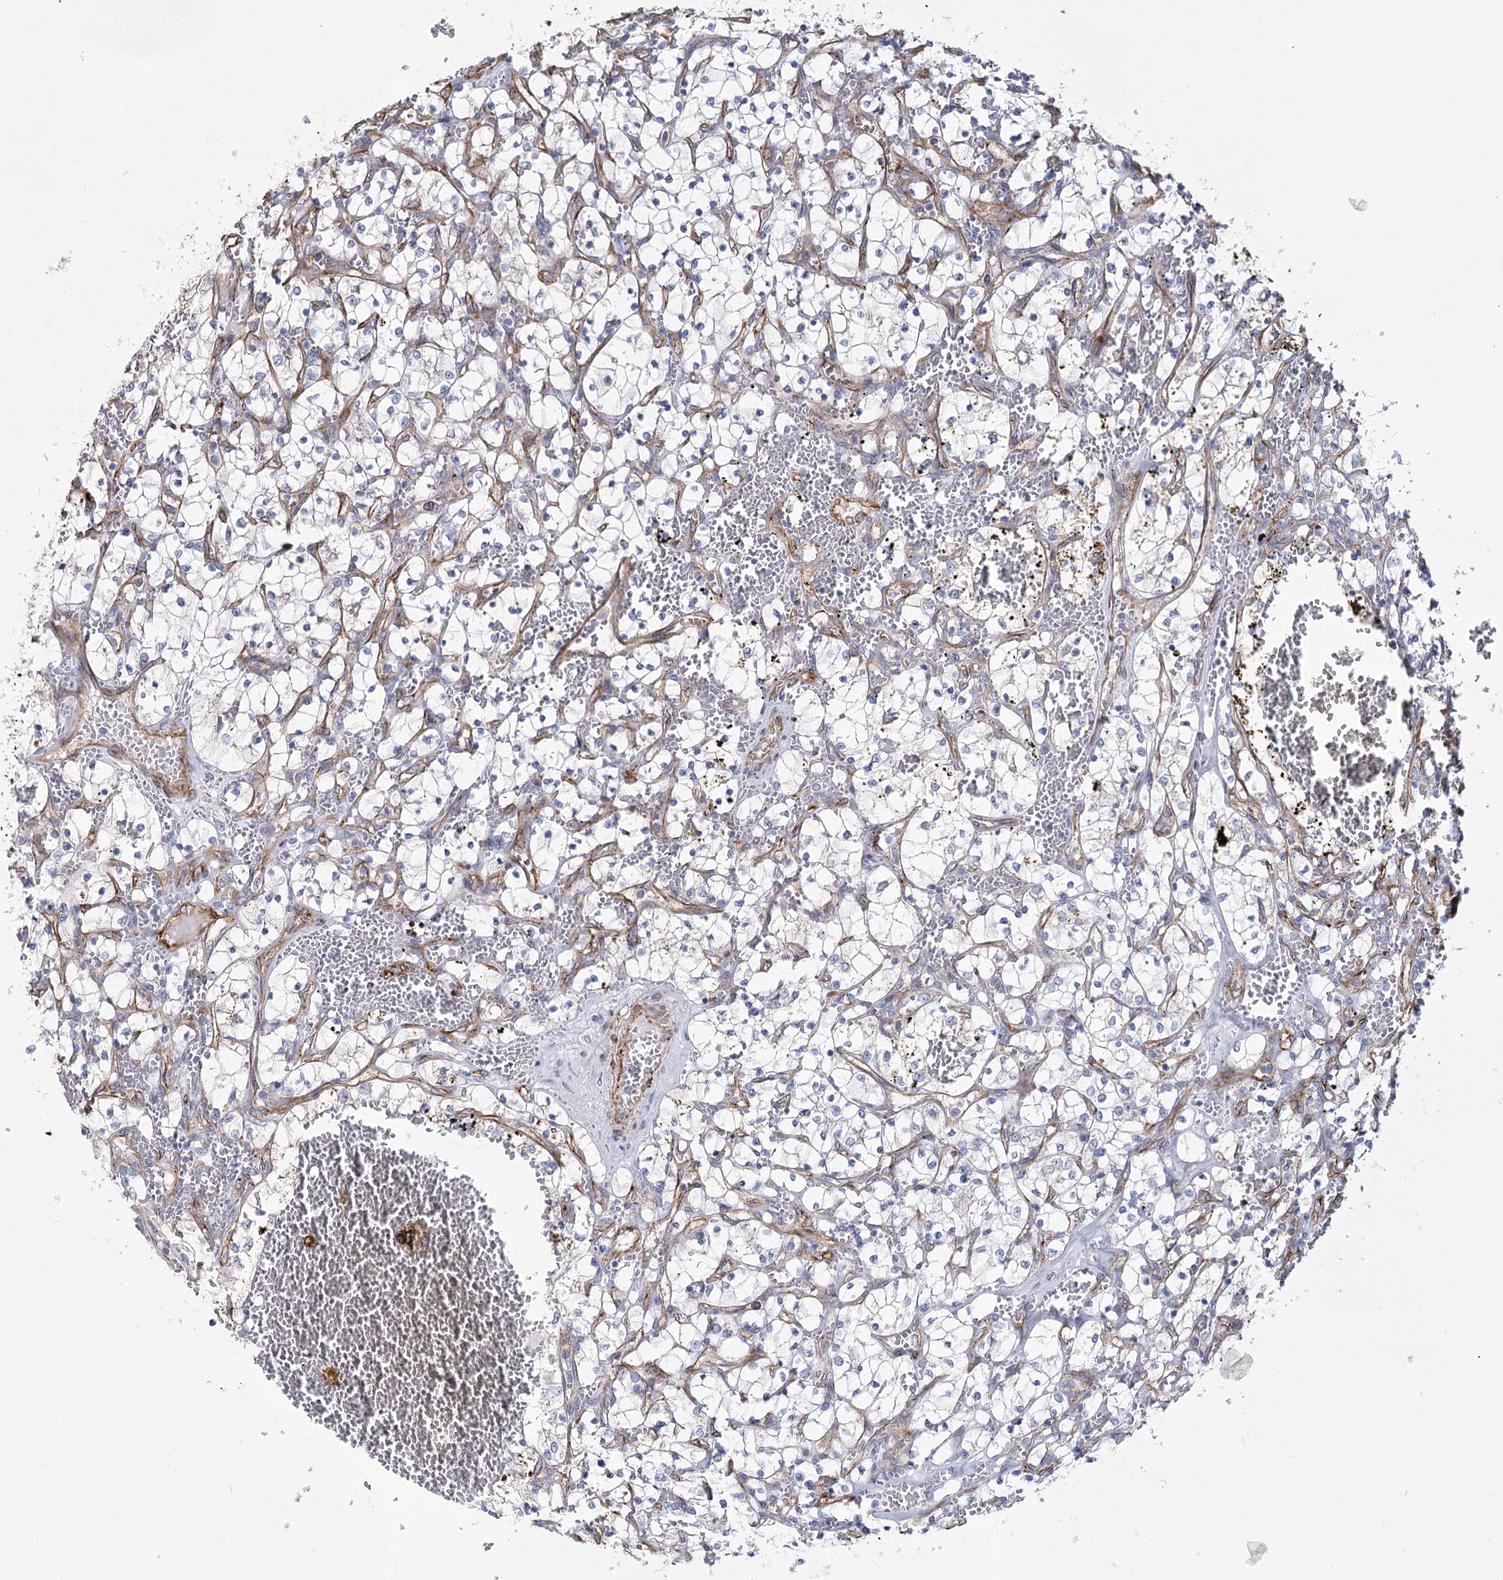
{"staining": {"intensity": "negative", "quantity": "none", "location": "none"}, "tissue": "renal cancer", "cell_type": "Tumor cells", "image_type": "cancer", "snomed": [{"axis": "morphology", "description": "Adenocarcinoma, NOS"}, {"axis": "topography", "description": "Kidney"}], "caption": "Tumor cells show no significant positivity in renal adenocarcinoma. The staining is performed using DAB (3,3'-diaminobenzidine) brown chromogen with nuclei counter-stained in using hematoxylin.", "gene": "TMEM164", "patient": {"sex": "female", "age": 69}}